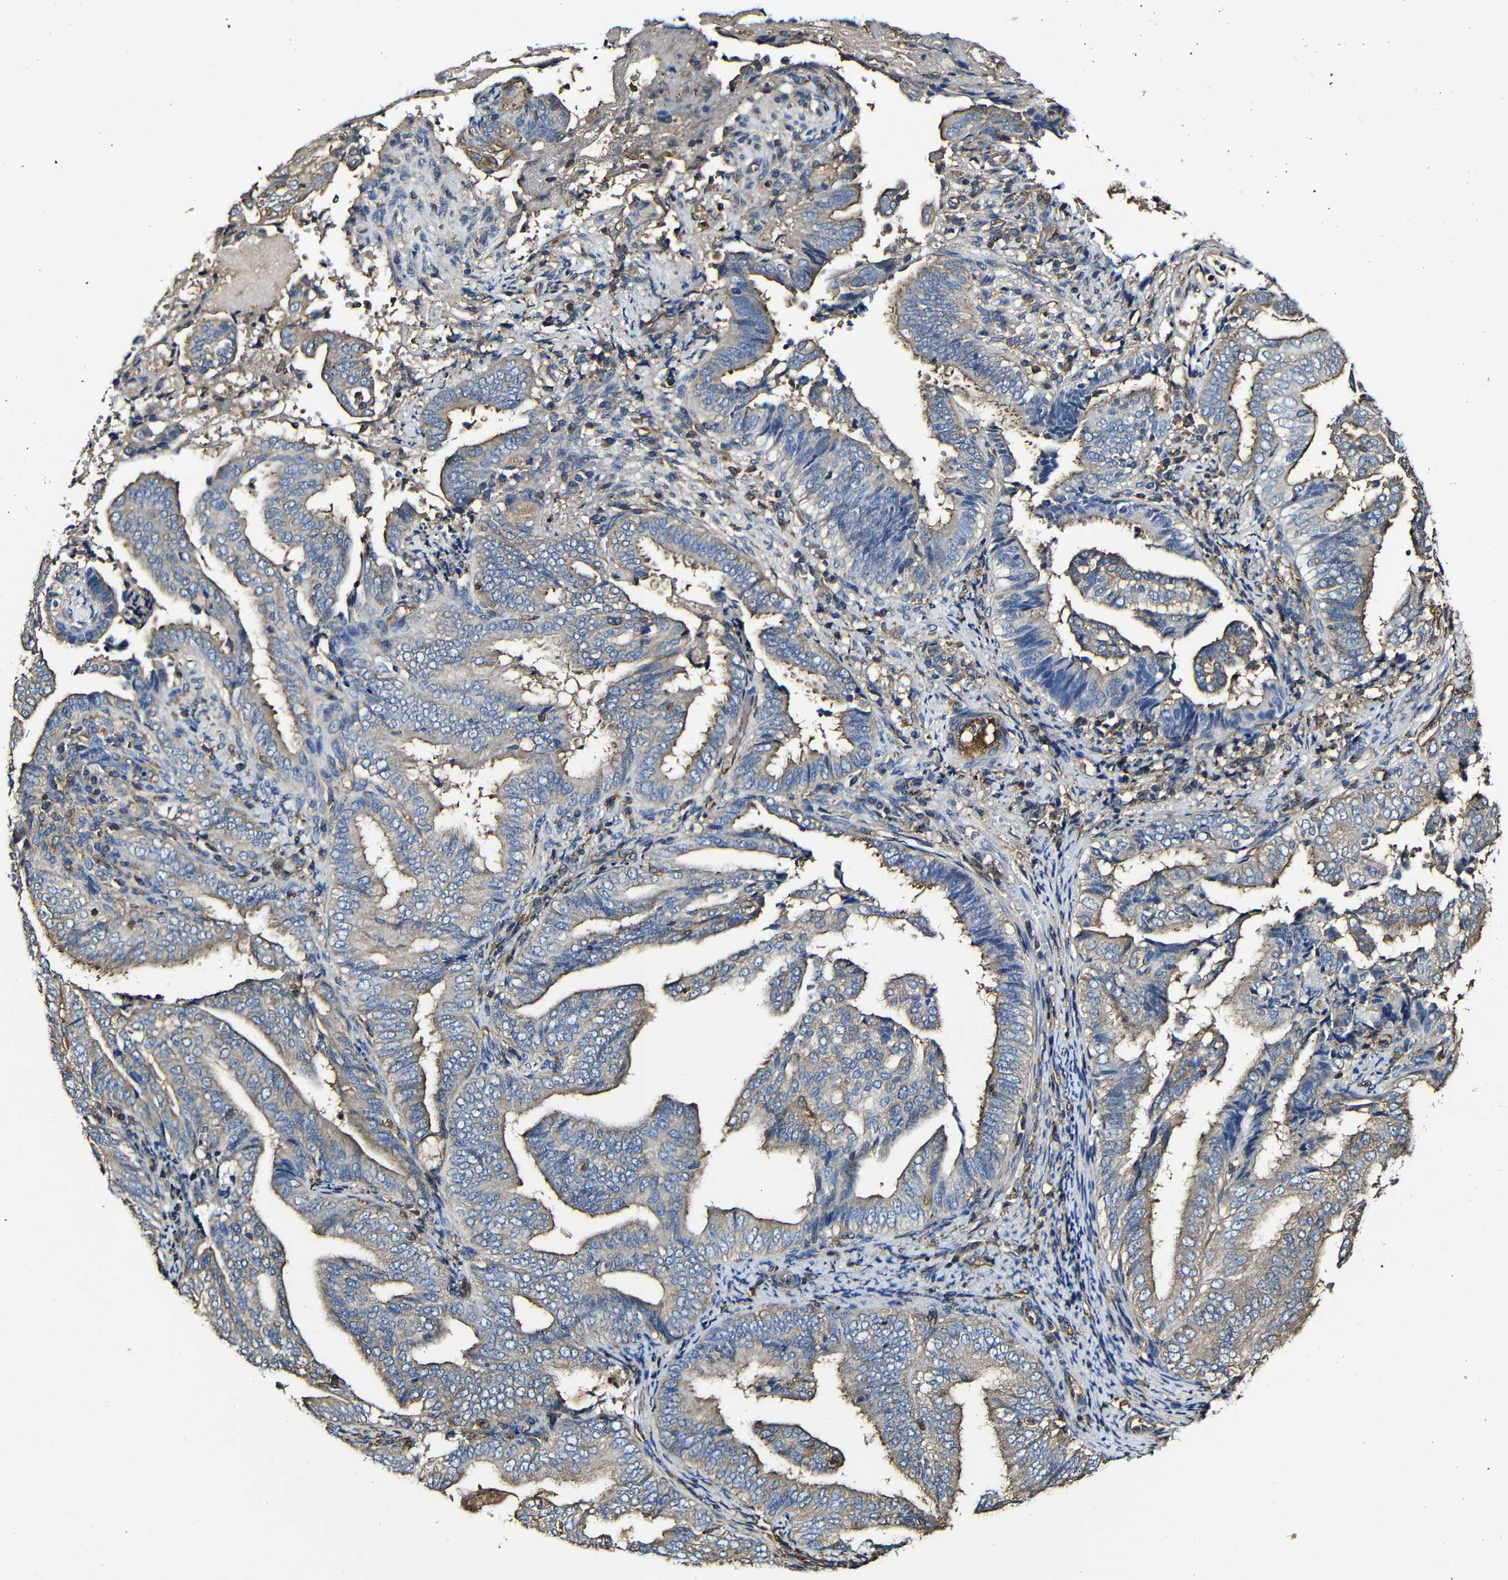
{"staining": {"intensity": "moderate", "quantity": "25%-75%", "location": "cytoplasmic/membranous"}, "tissue": "endometrial cancer", "cell_type": "Tumor cells", "image_type": "cancer", "snomed": [{"axis": "morphology", "description": "Adenocarcinoma, NOS"}, {"axis": "topography", "description": "Endometrium"}], "caption": "IHC (DAB (3,3'-diaminobenzidine)) staining of human endometrial cancer (adenocarcinoma) shows moderate cytoplasmic/membranous protein positivity in about 25%-75% of tumor cells.", "gene": "MSN", "patient": {"sex": "female", "age": 58}}